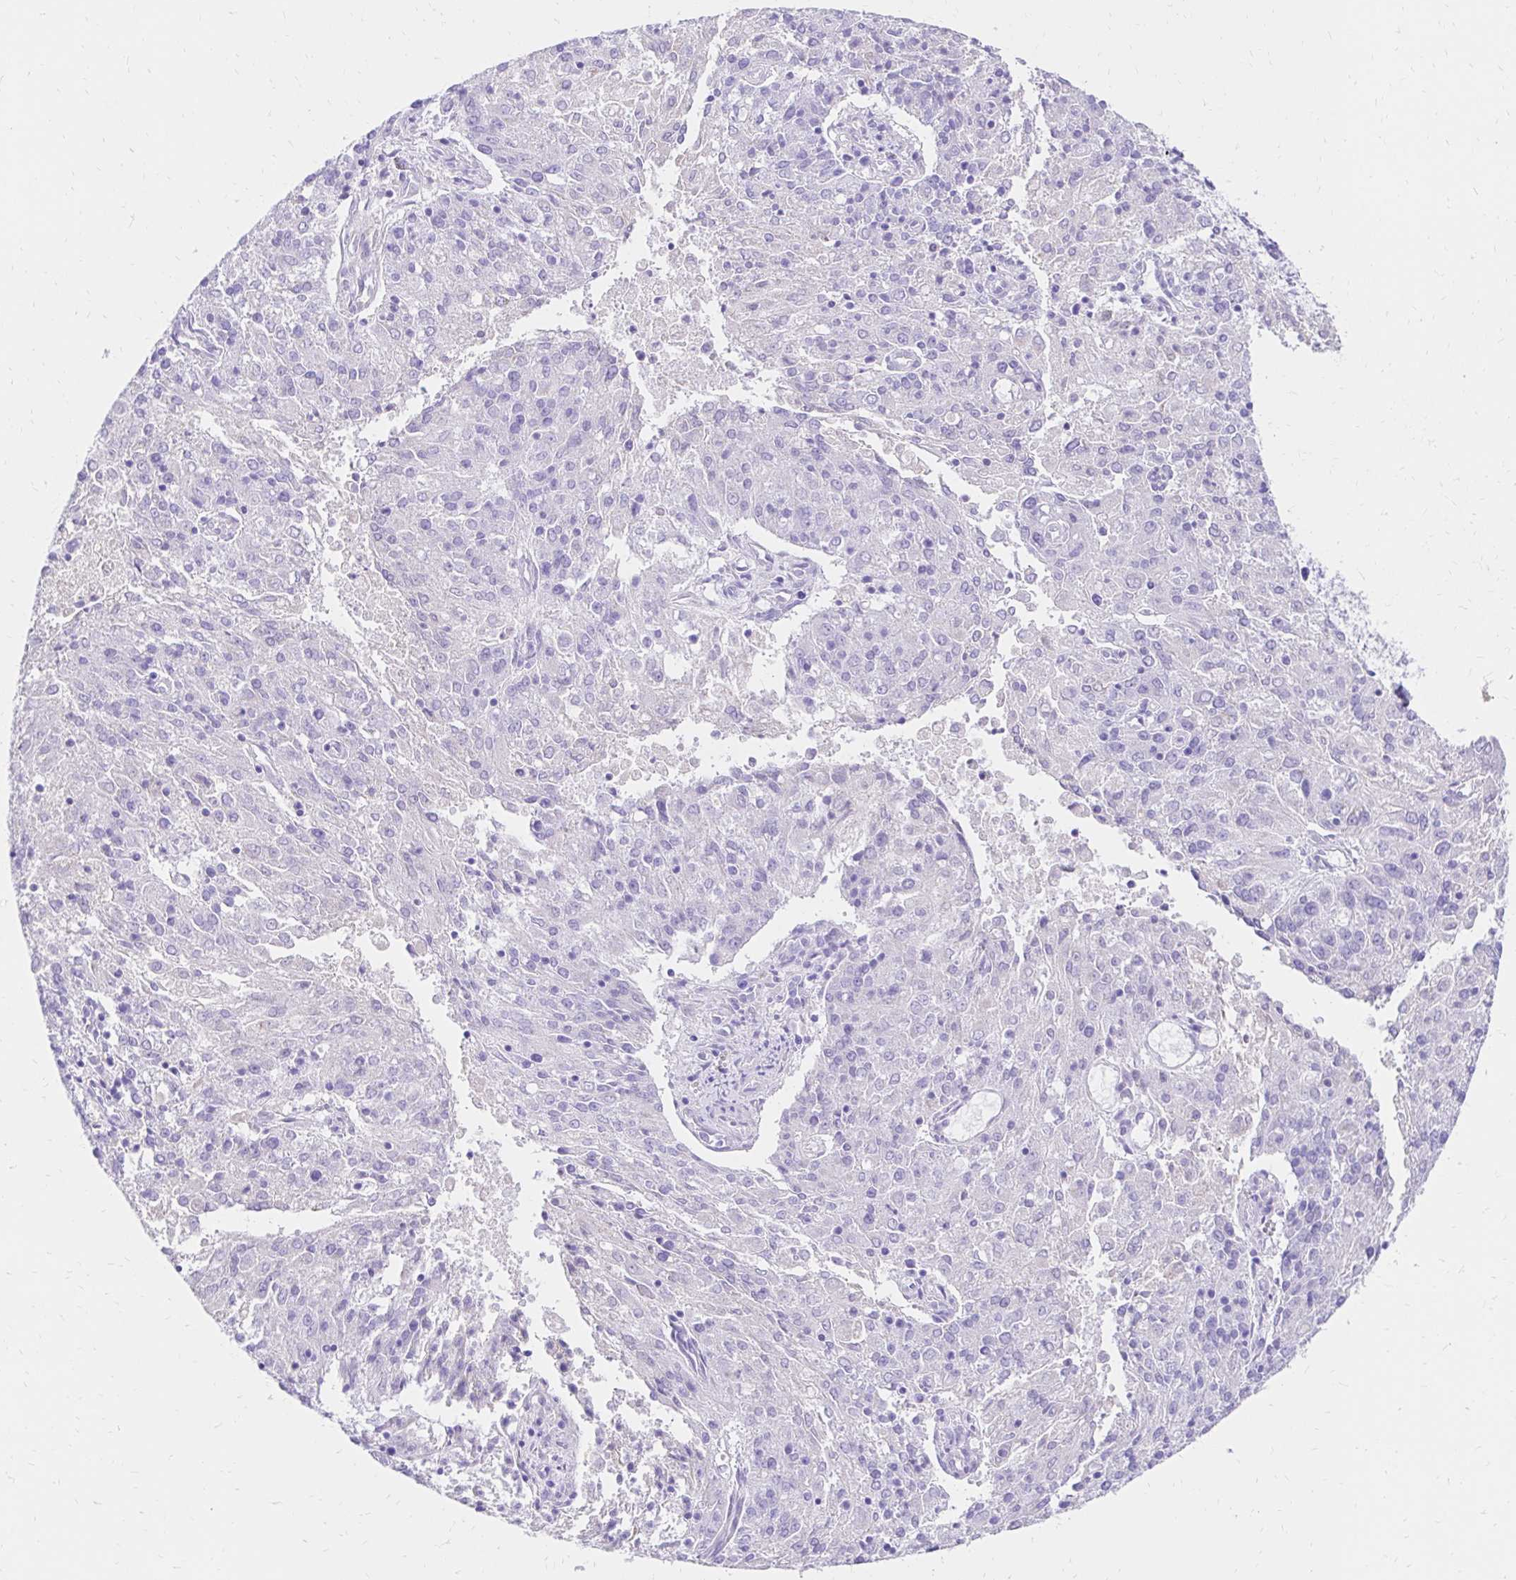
{"staining": {"intensity": "negative", "quantity": "none", "location": "none"}, "tissue": "endometrial cancer", "cell_type": "Tumor cells", "image_type": "cancer", "snomed": [{"axis": "morphology", "description": "Adenocarcinoma, NOS"}, {"axis": "topography", "description": "Endometrium"}], "caption": "Tumor cells show no significant staining in endometrial adenocarcinoma. (Brightfield microscopy of DAB immunohistochemistry at high magnification).", "gene": "S100G", "patient": {"sex": "female", "age": 82}}